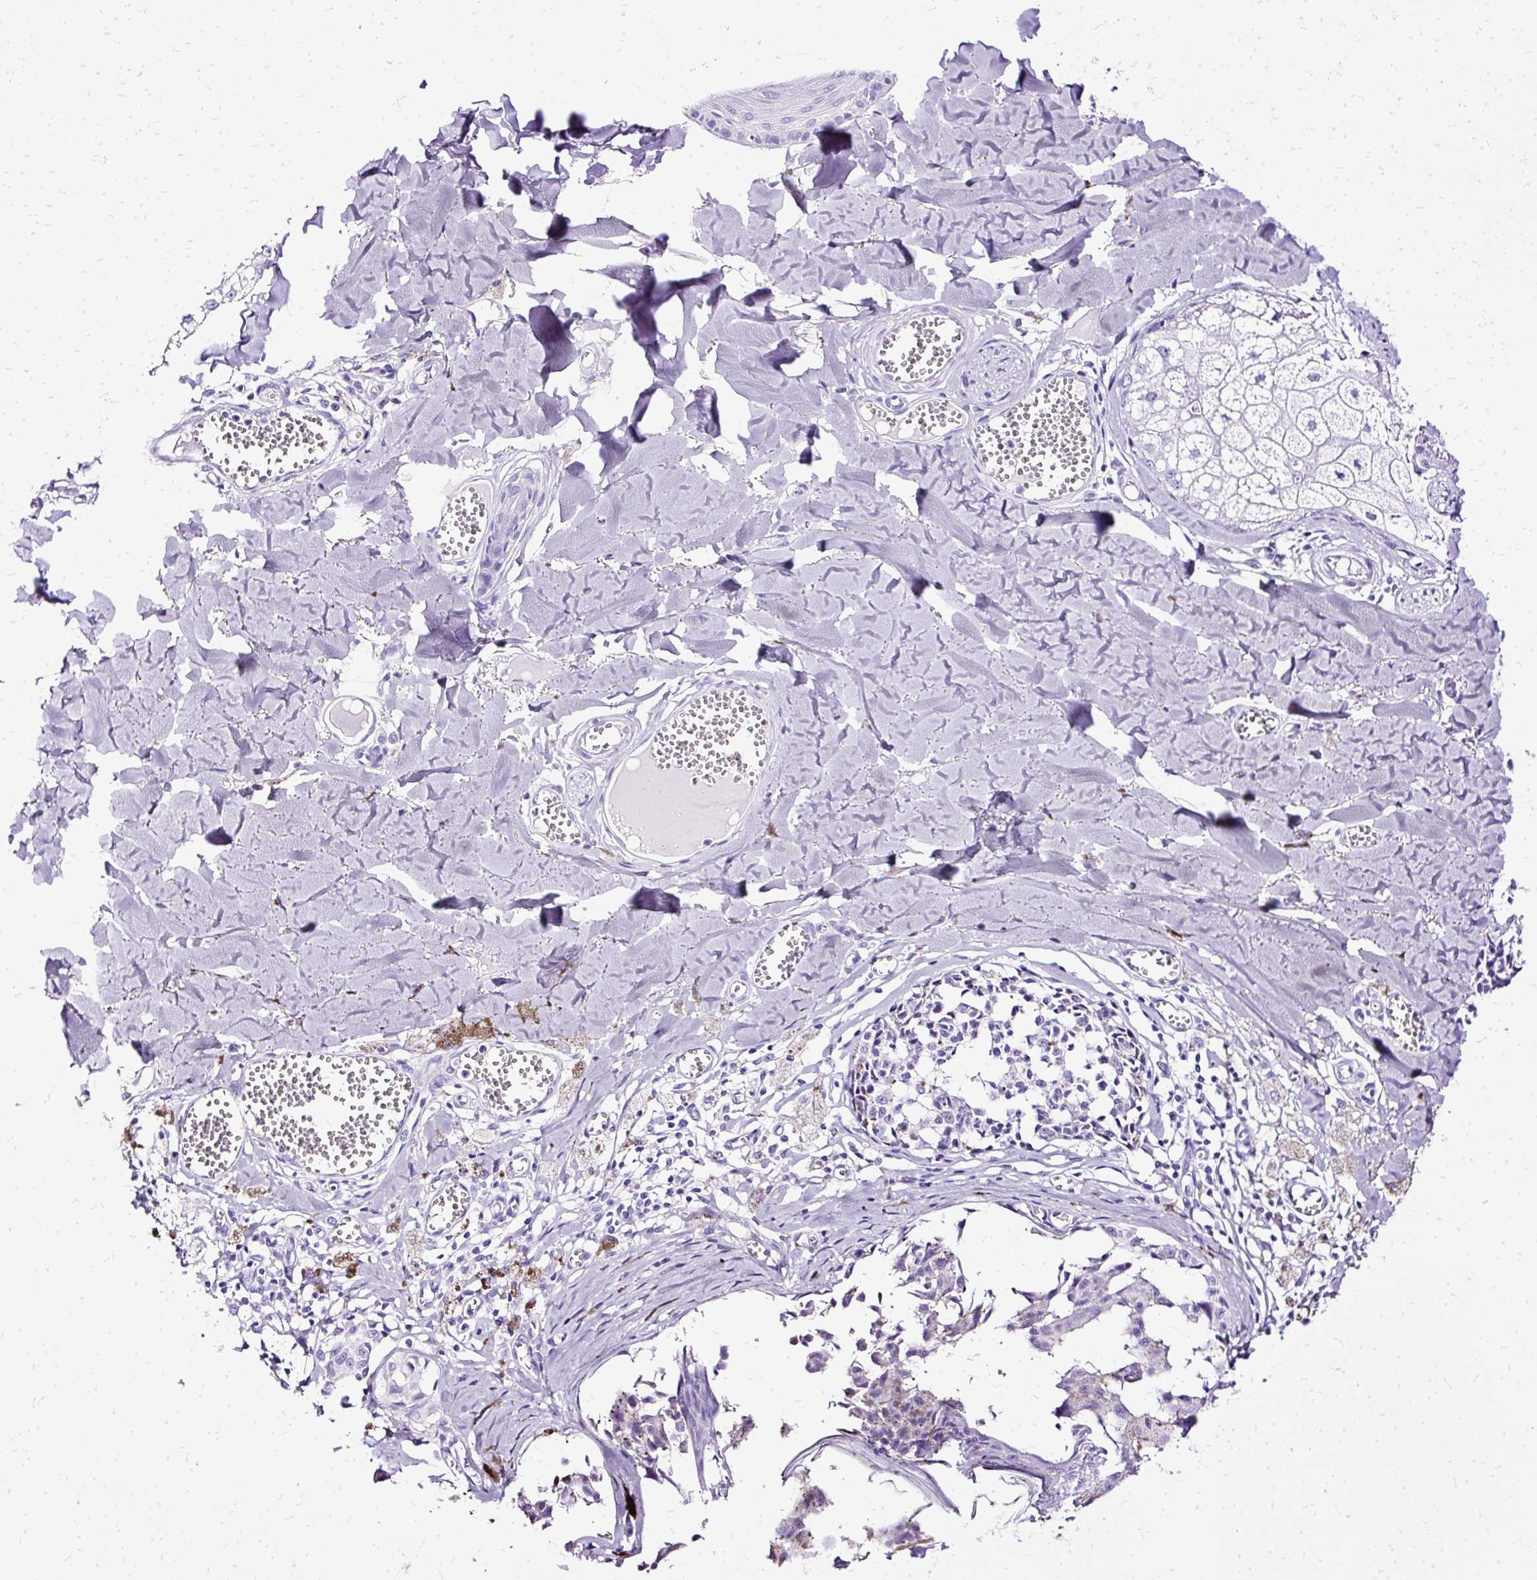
{"staining": {"intensity": "negative", "quantity": "none", "location": "none"}, "tissue": "melanoma", "cell_type": "Tumor cells", "image_type": "cancer", "snomed": [{"axis": "morphology", "description": "Malignant melanoma, NOS"}, {"axis": "topography", "description": "Skin"}], "caption": "Immunohistochemistry (IHC) of malignant melanoma exhibits no expression in tumor cells.", "gene": "SLC8A2", "patient": {"sex": "female", "age": 43}}